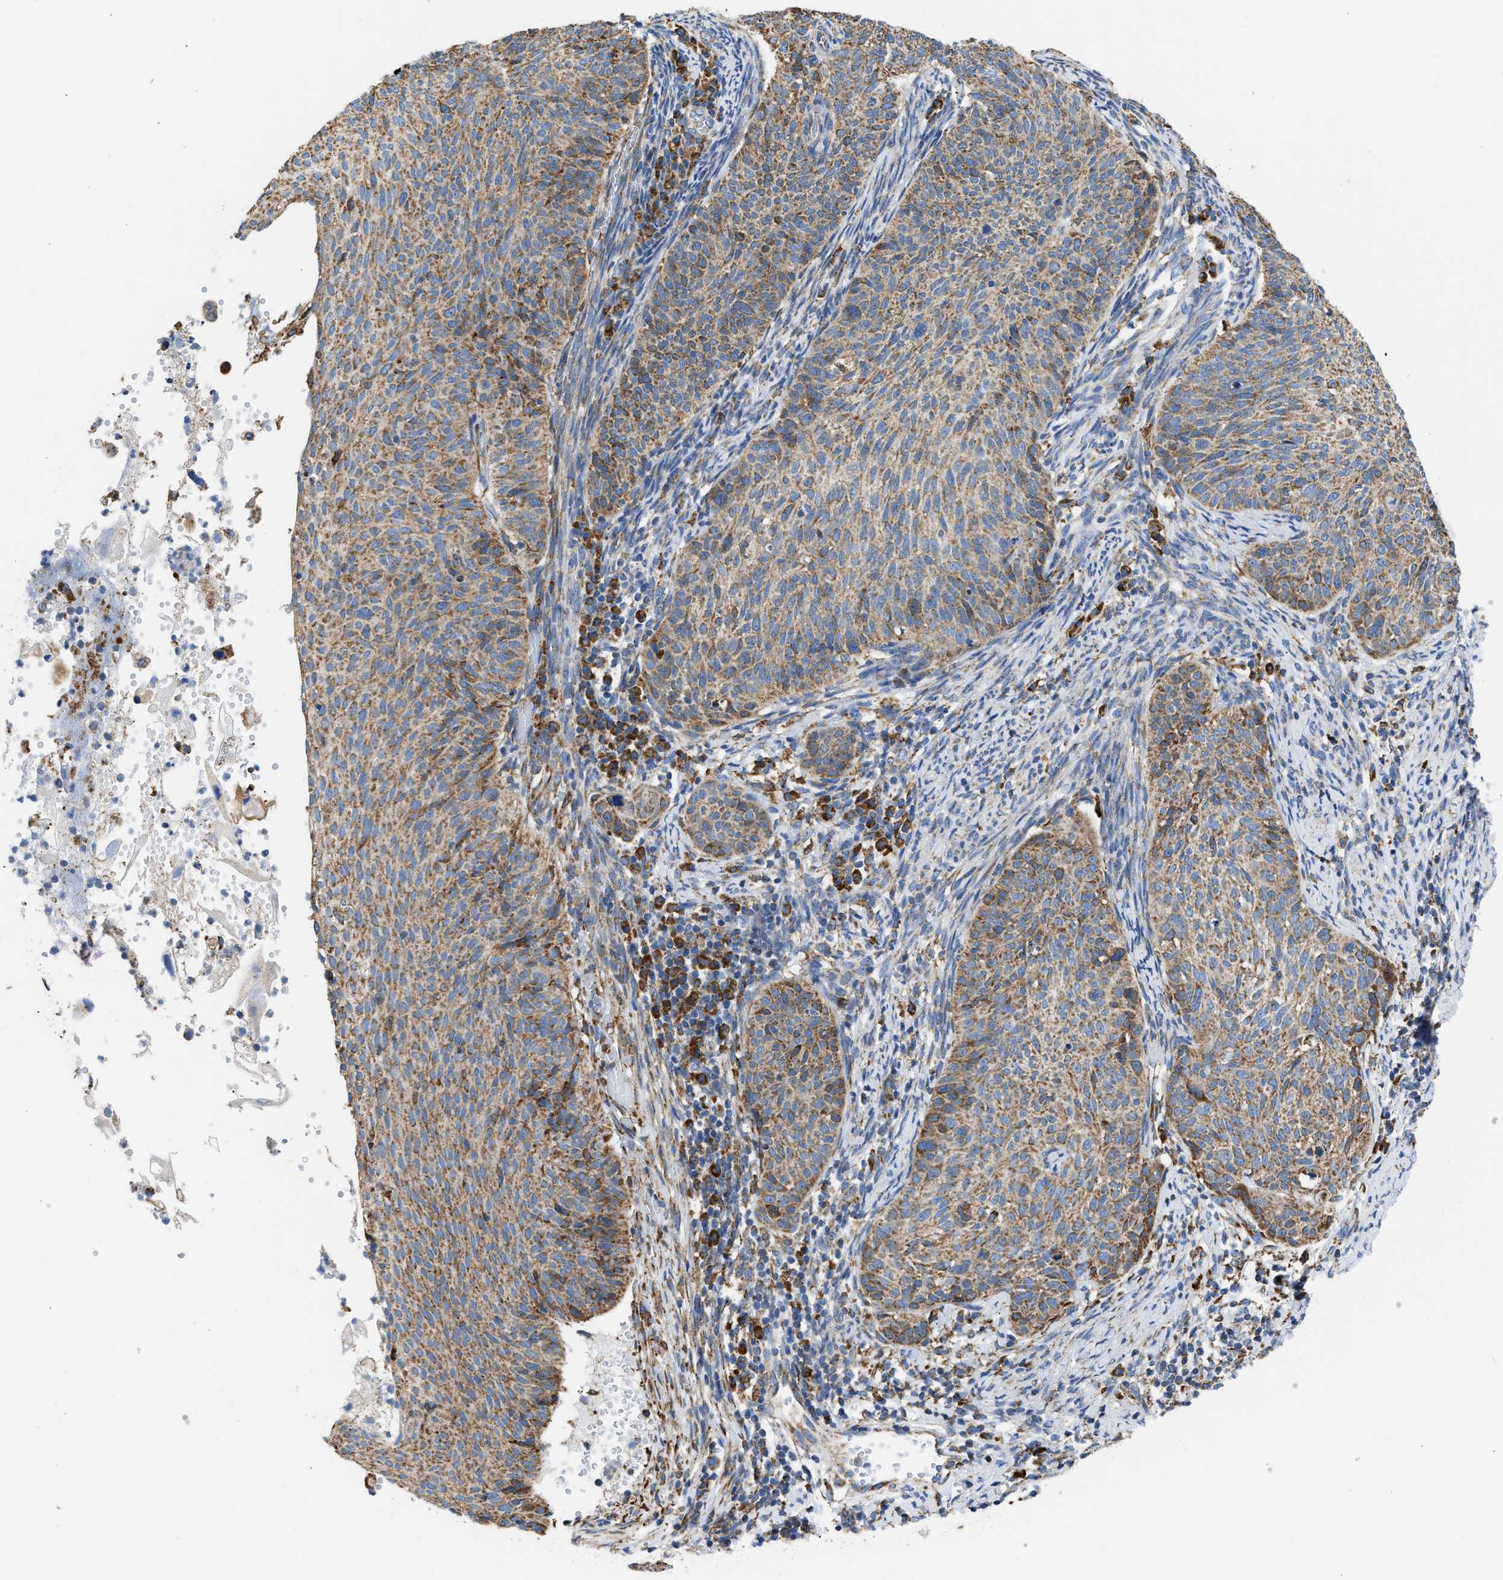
{"staining": {"intensity": "moderate", "quantity": ">75%", "location": "cytoplasmic/membranous"}, "tissue": "cervical cancer", "cell_type": "Tumor cells", "image_type": "cancer", "snomed": [{"axis": "morphology", "description": "Squamous cell carcinoma, NOS"}, {"axis": "topography", "description": "Cervix"}], "caption": "This is a histology image of immunohistochemistry (IHC) staining of cervical squamous cell carcinoma, which shows moderate expression in the cytoplasmic/membranous of tumor cells.", "gene": "CYCS", "patient": {"sex": "female", "age": 70}}